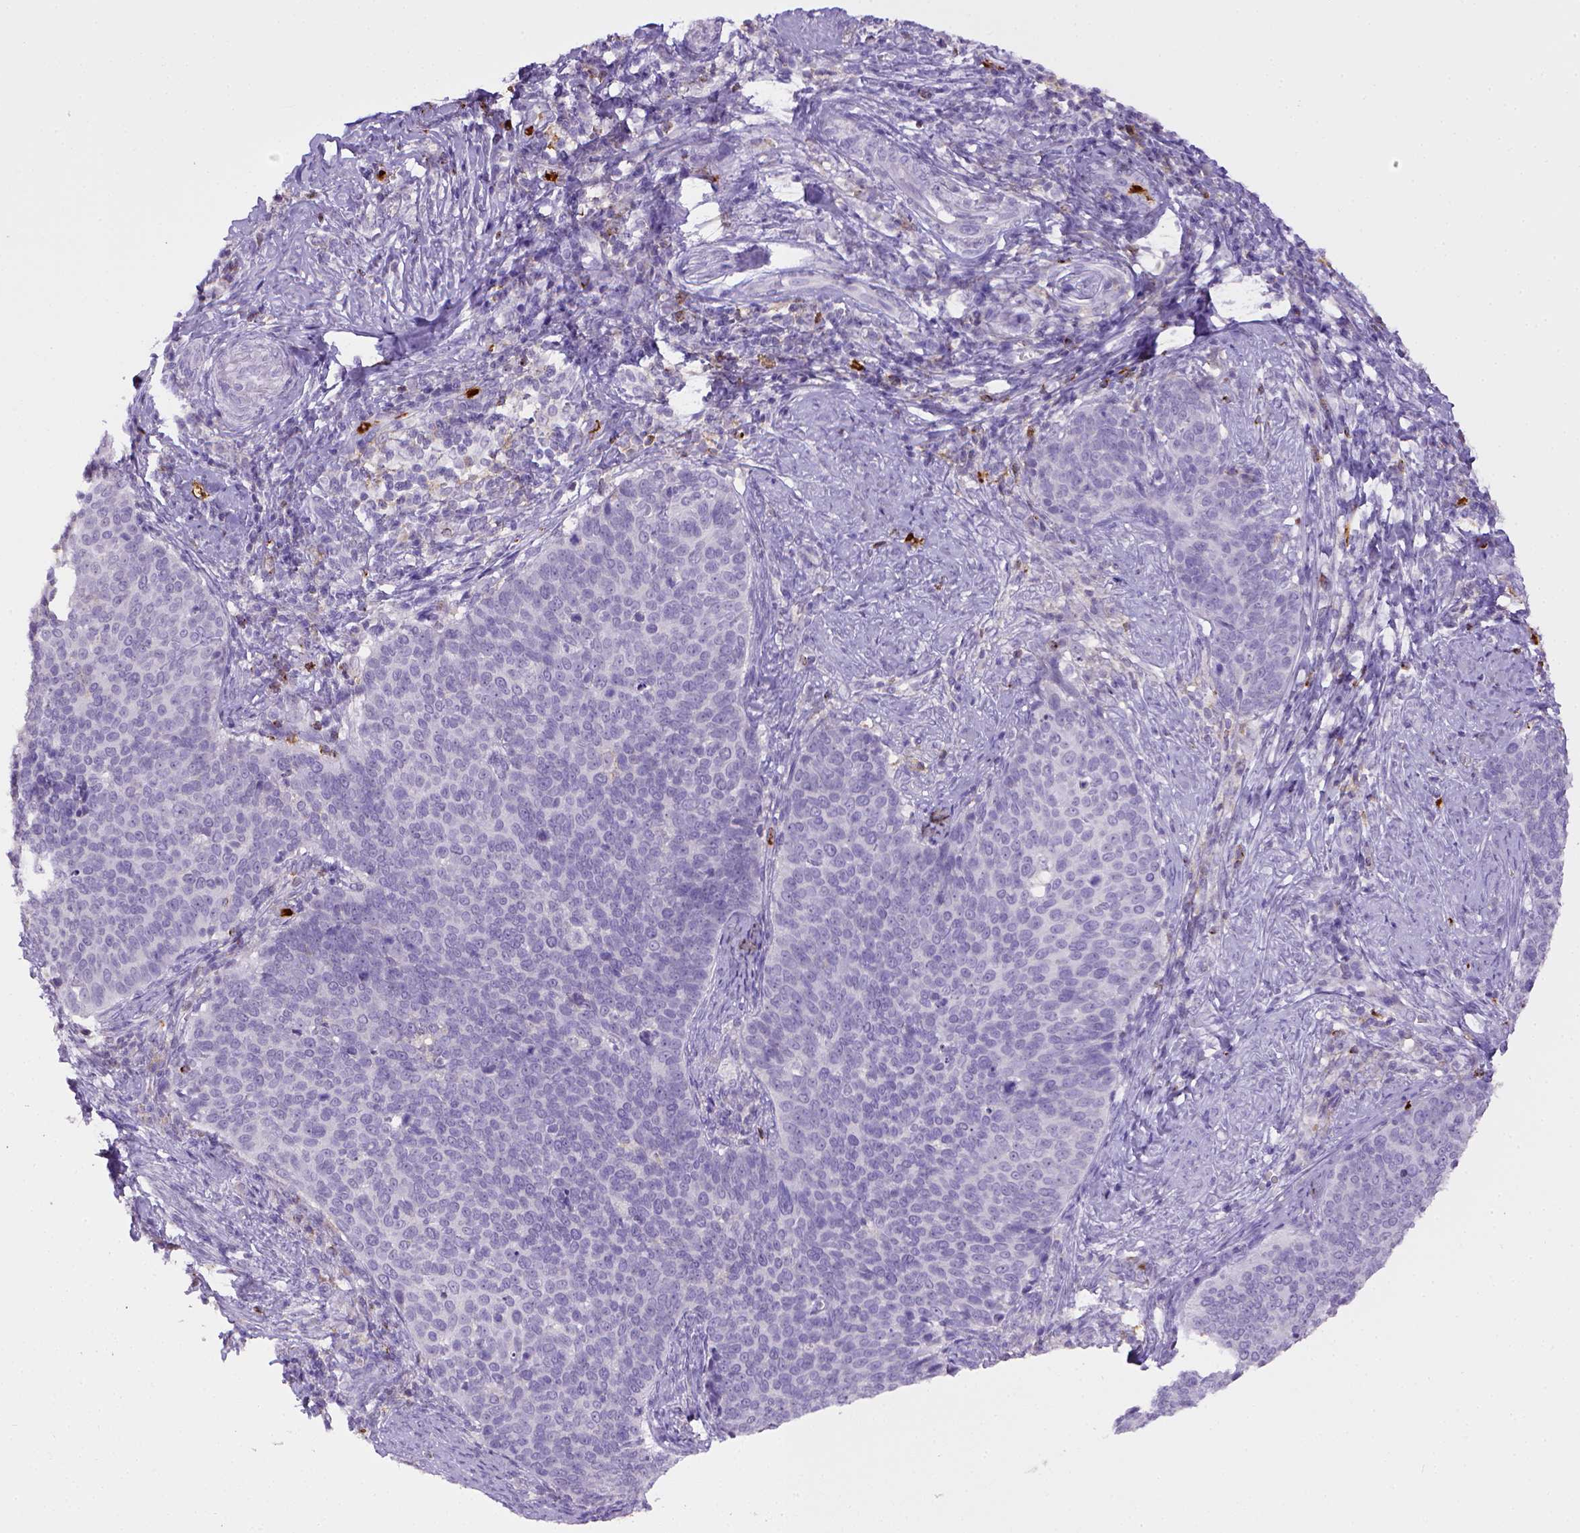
{"staining": {"intensity": "negative", "quantity": "none", "location": "none"}, "tissue": "cervical cancer", "cell_type": "Tumor cells", "image_type": "cancer", "snomed": [{"axis": "morphology", "description": "Normal tissue, NOS"}, {"axis": "morphology", "description": "Squamous cell carcinoma, NOS"}, {"axis": "topography", "description": "Cervix"}], "caption": "DAB (3,3'-diaminobenzidine) immunohistochemical staining of squamous cell carcinoma (cervical) shows no significant positivity in tumor cells.", "gene": "ITGAM", "patient": {"sex": "female", "age": 39}}